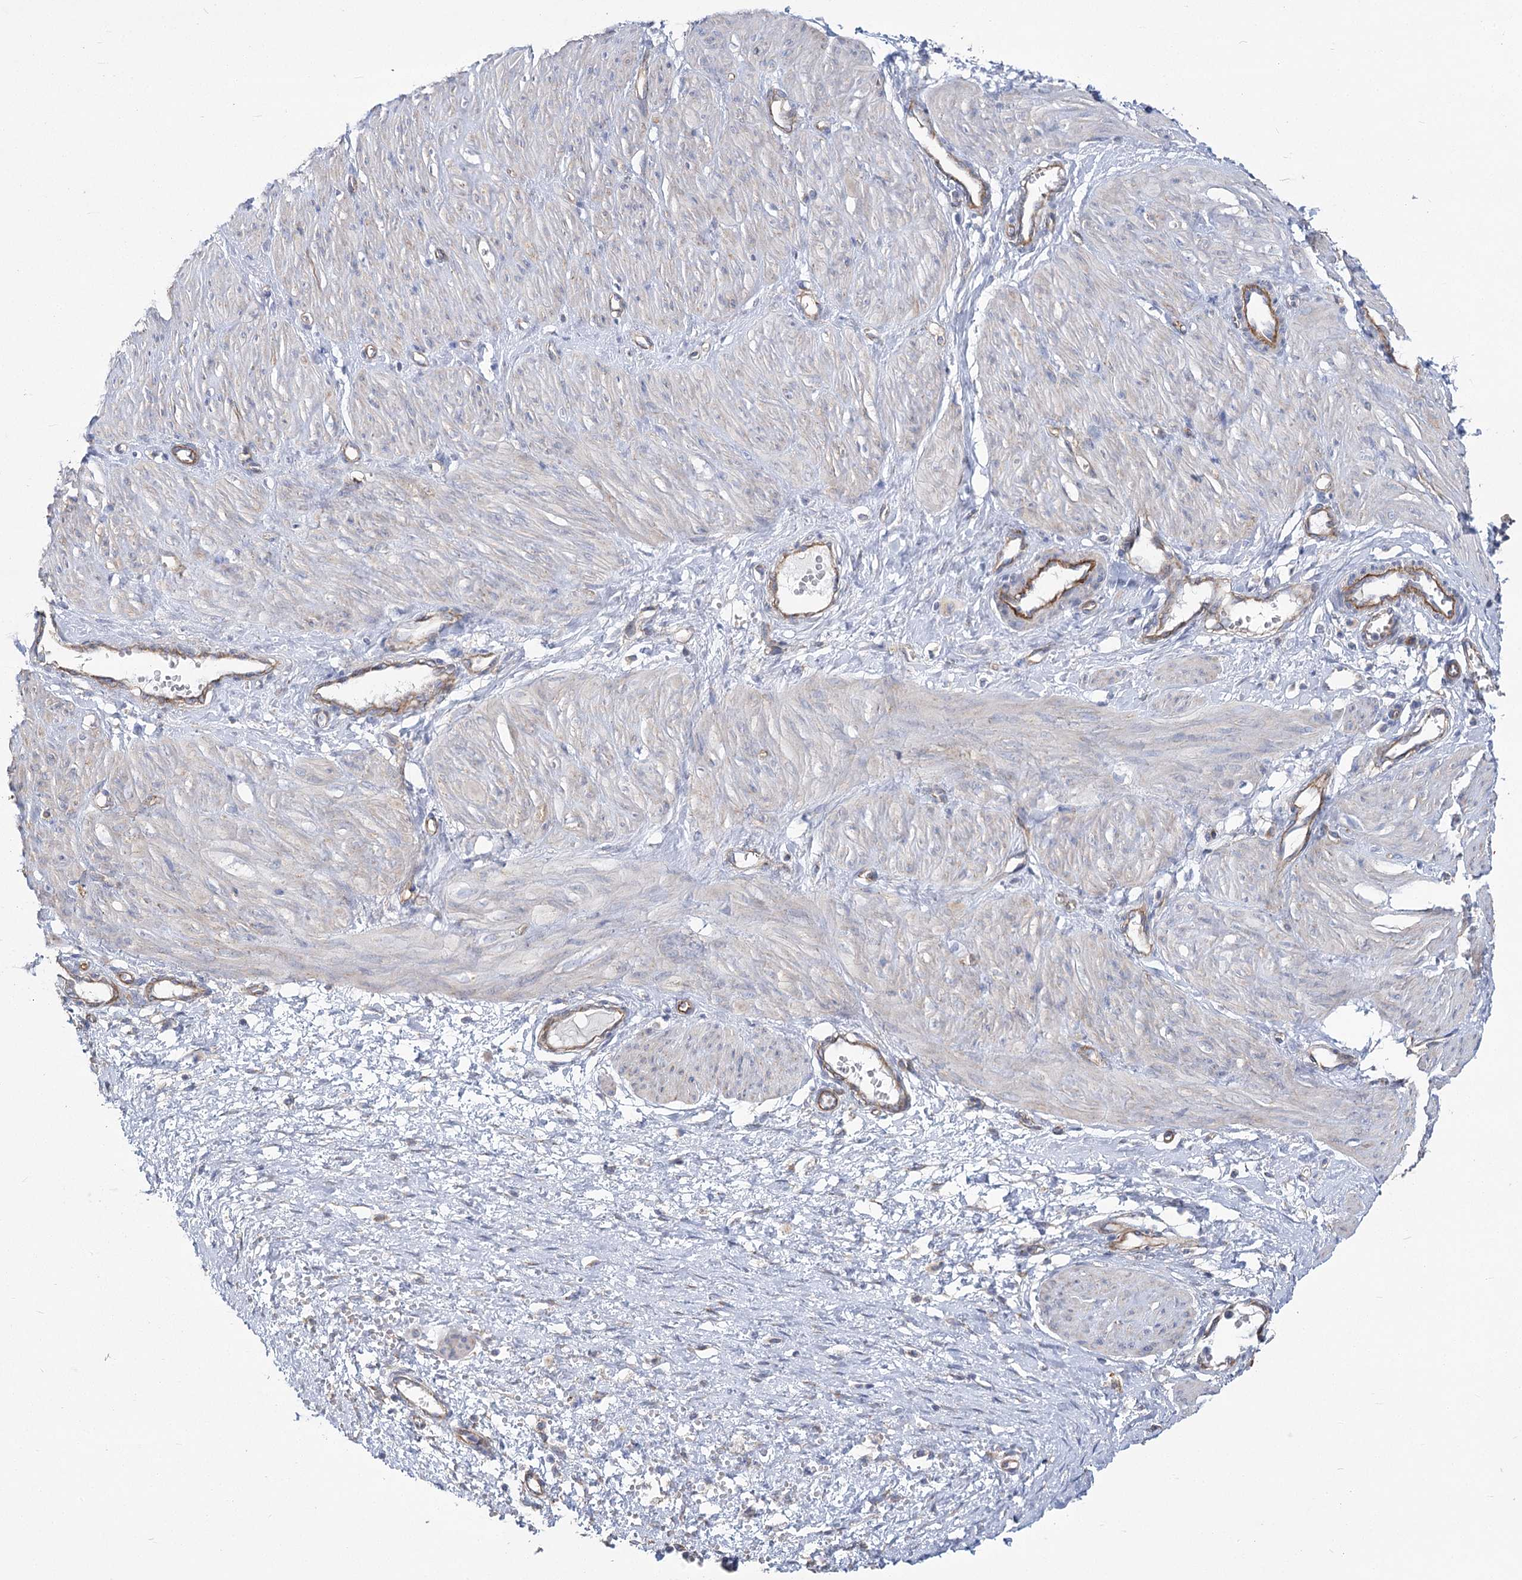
{"staining": {"intensity": "negative", "quantity": "none", "location": "none"}, "tissue": "smooth muscle", "cell_type": "Smooth muscle cells", "image_type": "normal", "snomed": [{"axis": "morphology", "description": "Normal tissue, NOS"}, {"axis": "topography", "description": "Endometrium"}], "caption": "IHC of unremarkable smooth muscle displays no staining in smooth muscle cells.", "gene": "RMDN2", "patient": {"sex": "female", "age": 33}}